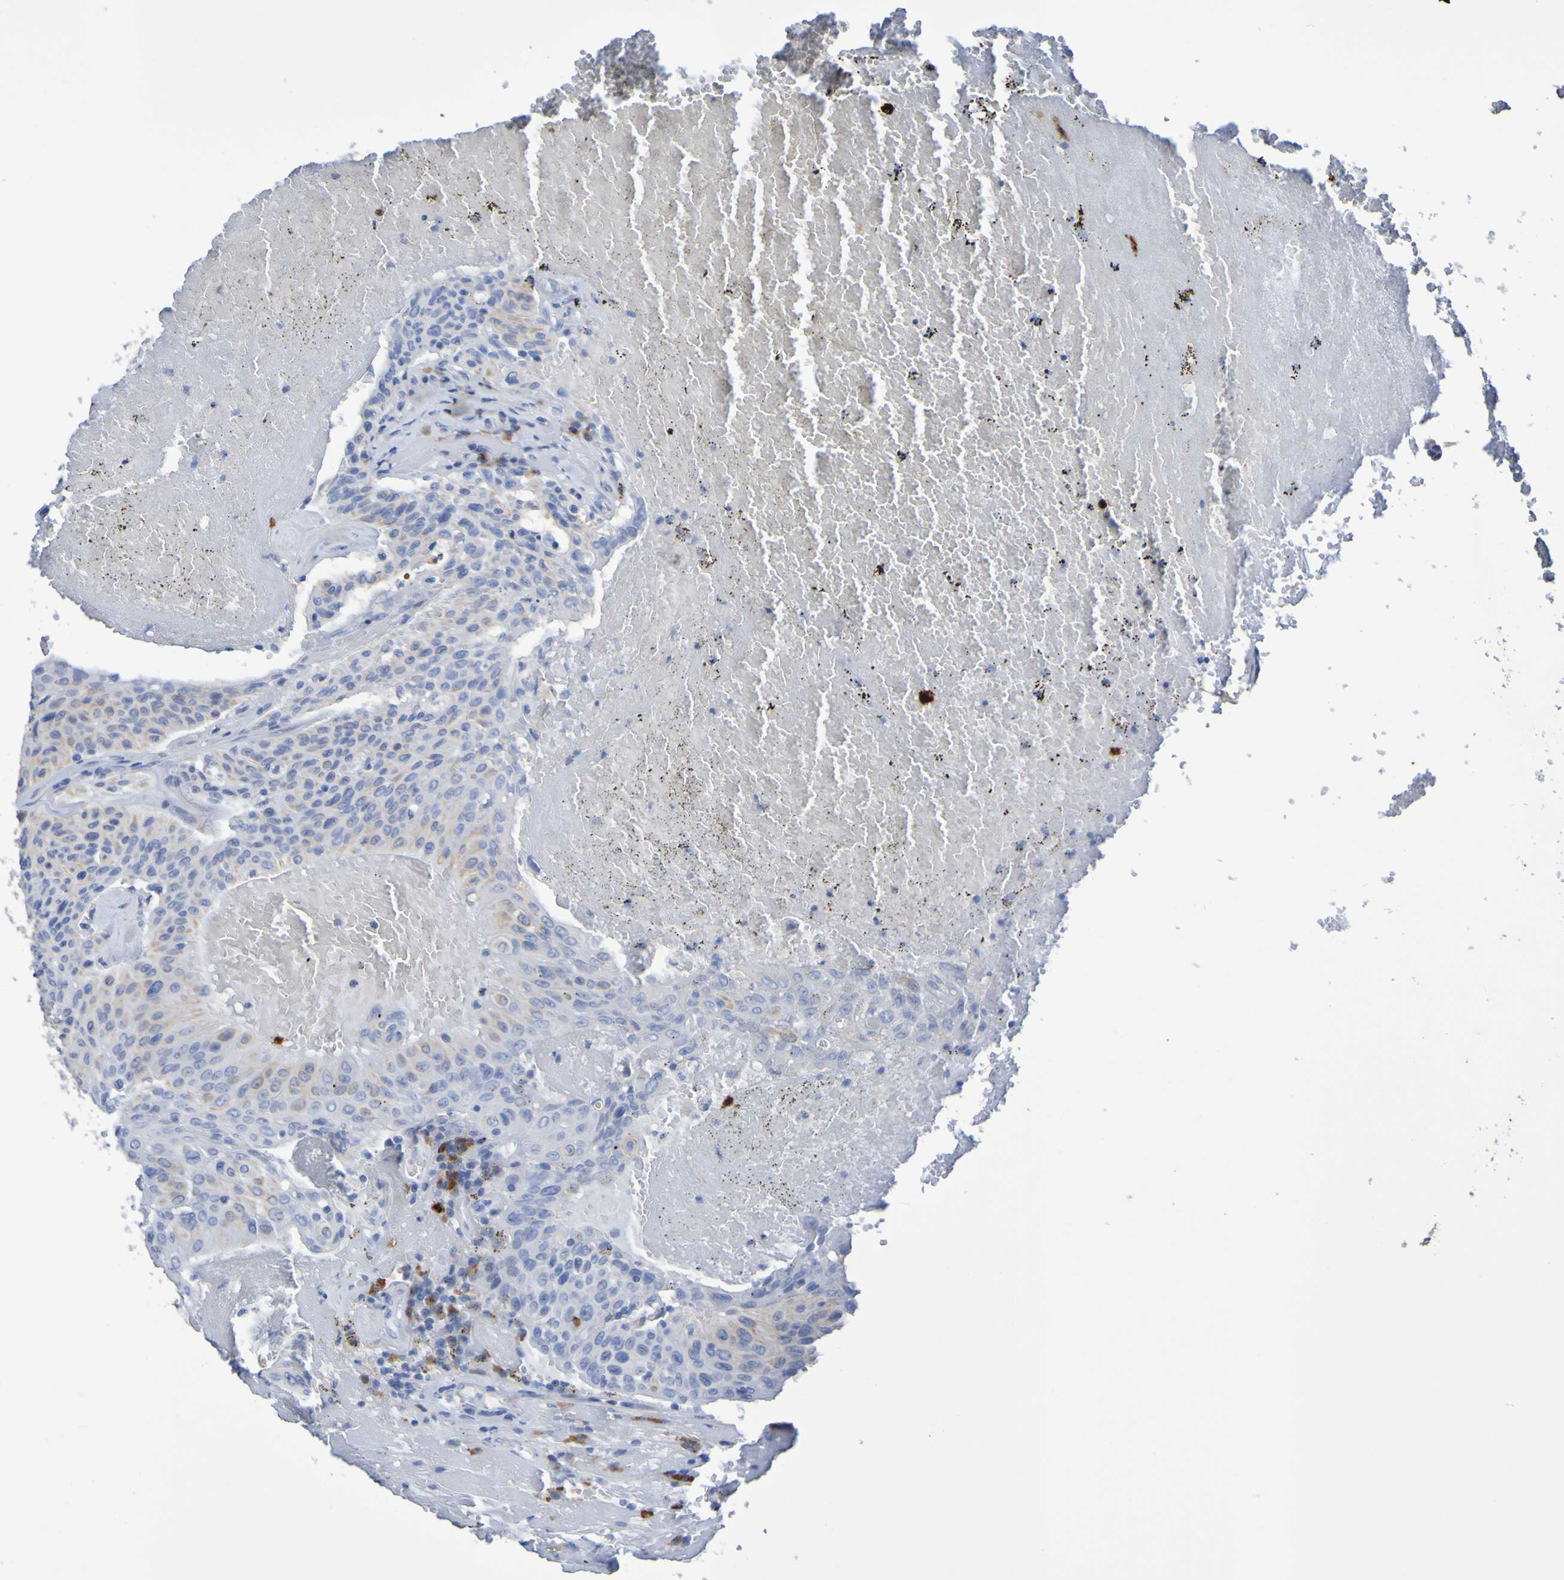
{"staining": {"intensity": "weak", "quantity": "<25%", "location": "cytoplasmic/membranous"}, "tissue": "urothelial cancer", "cell_type": "Tumor cells", "image_type": "cancer", "snomed": [{"axis": "morphology", "description": "Urothelial carcinoma, High grade"}, {"axis": "topography", "description": "Urinary bladder"}], "caption": "IHC of urothelial carcinoma (high-grade) demonstrates no positivity in tumor cells.", "gene": "C11orf24", "patient": {"sex": "male", "age": 66}}